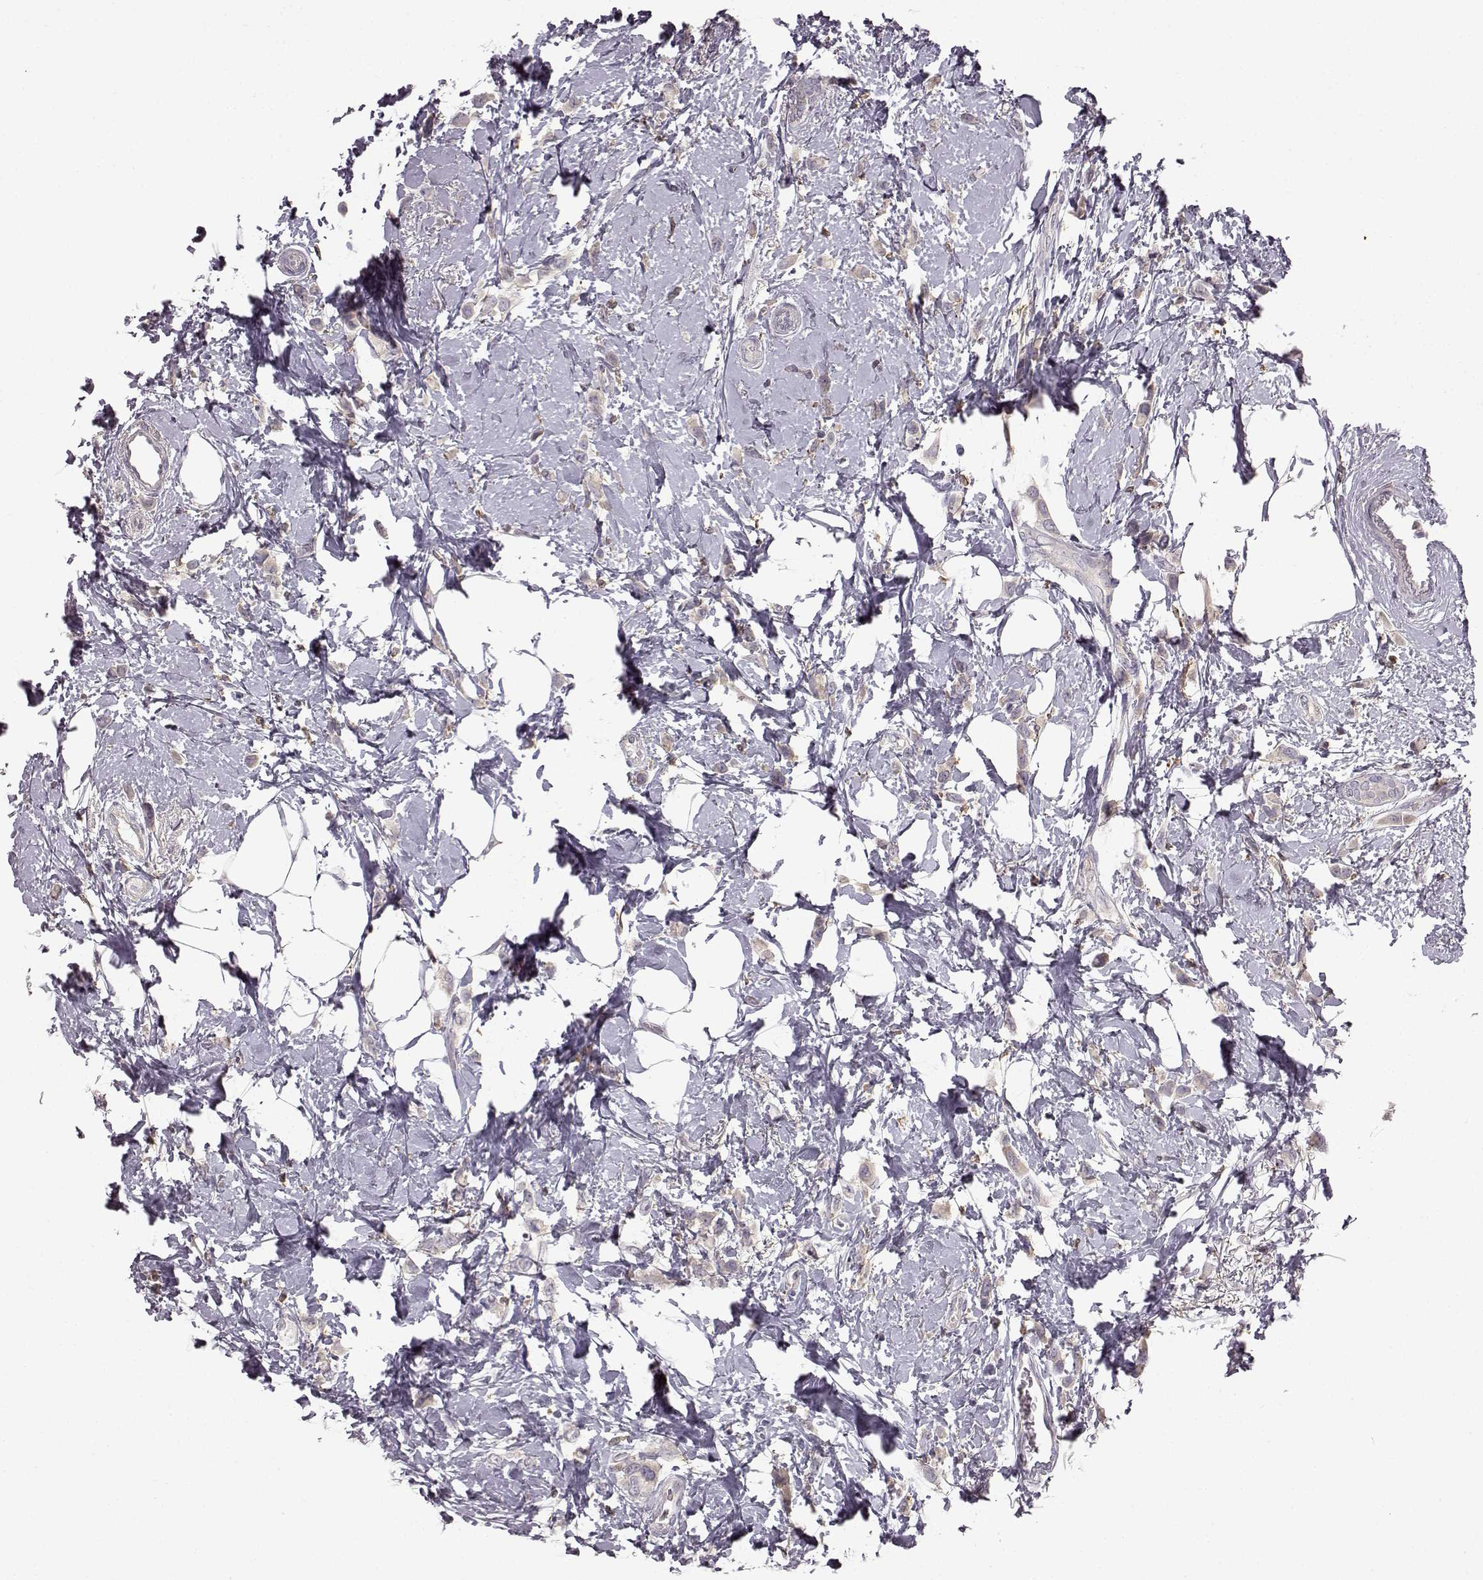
{"staining": {"intensity": "negative", "quantity": "none", "location": "none"}, "tissue": "breast cancer", "cell_type": "Tumor cells", "image_type": "cancer", "snomed": [{"axis": "morphology", "description": "Lobular carcinoma"}, {"axis": "topography", "description": "Breast"}], "caption": "Lobular carcinoma (breast) was stained to show a protein in brown. There is no significant staining in tumor cells.", "gene": "SPAG17", "patient": {"sex": "female", "age": 66}}